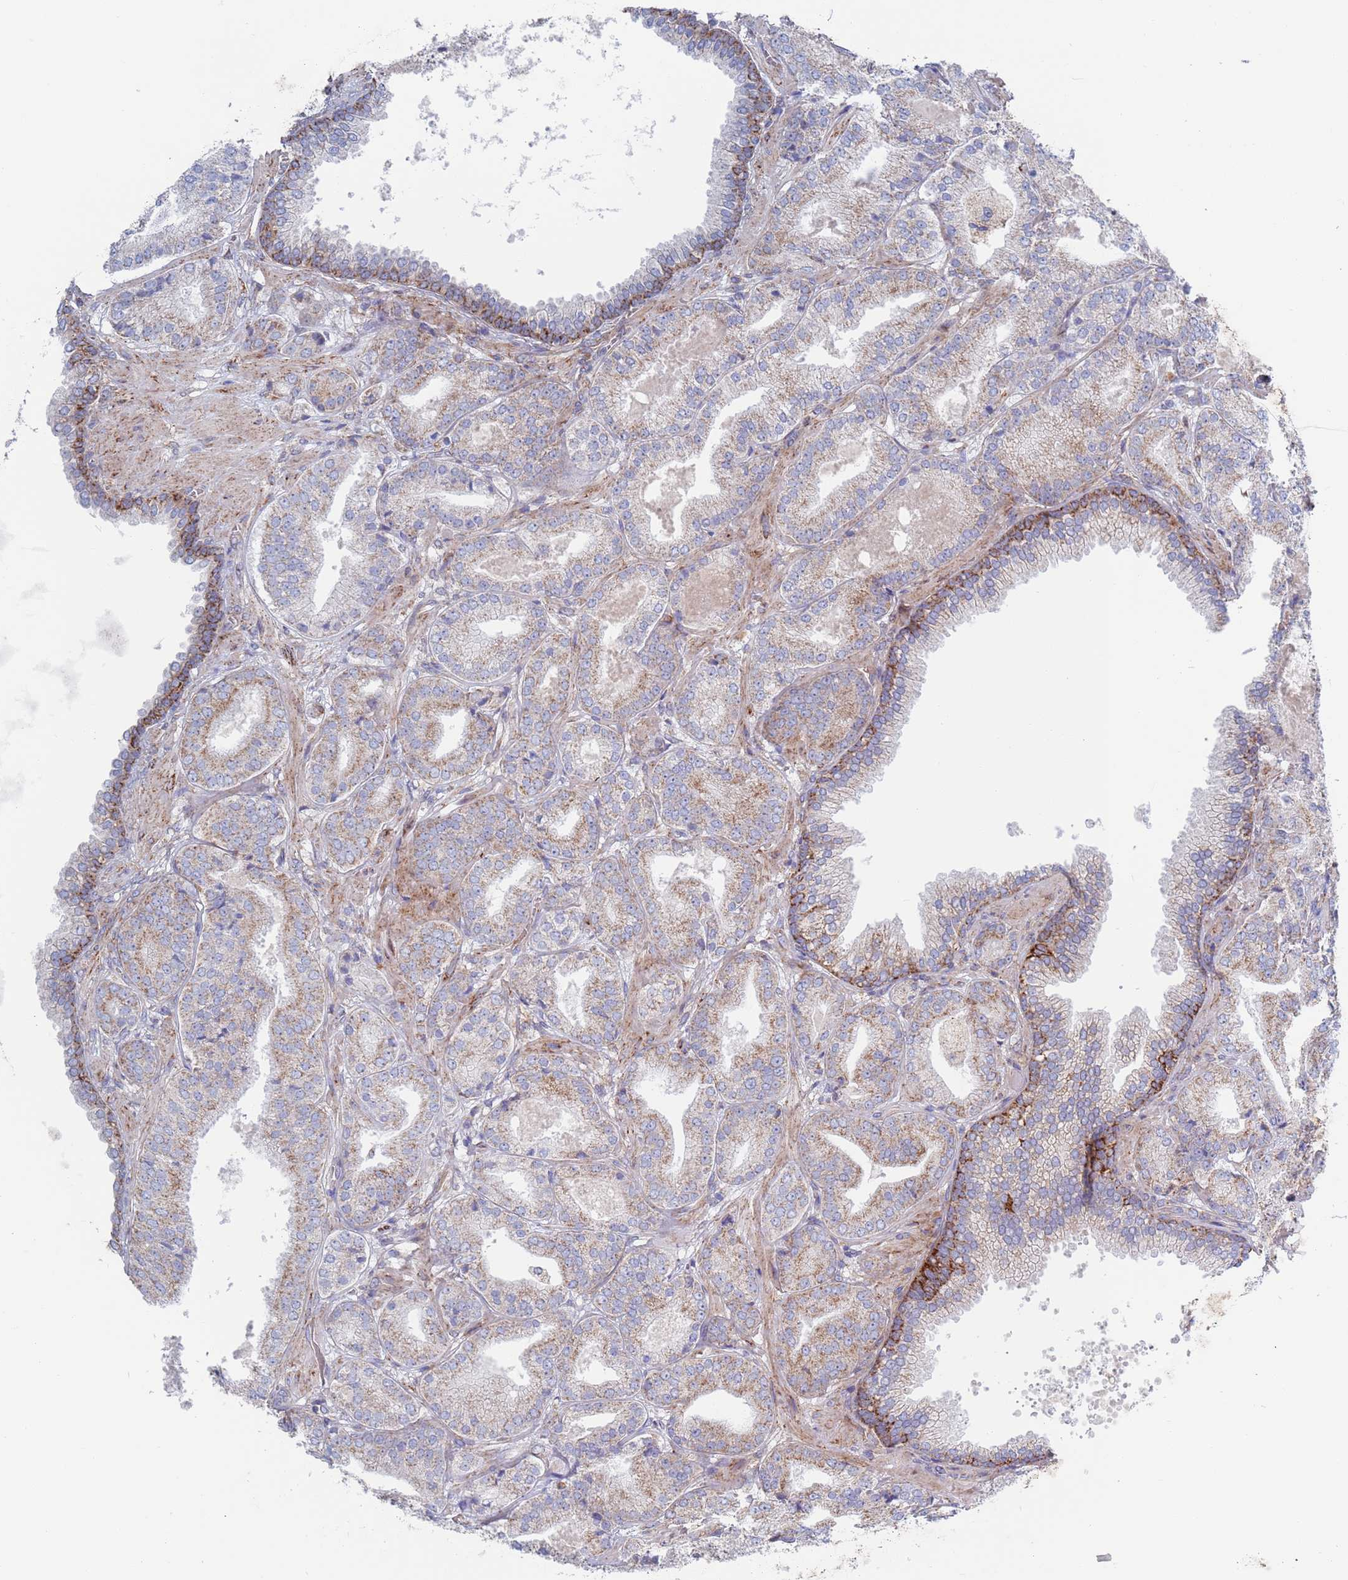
{"staining": {"intensity": "weak", "quantity": "<25%", "location": "cytoplasmic/membranous"}, "tissue": "prostate cancer", "cell_type": "Tumor cells", "image_type": "cancer", "snomed": [{"axis": "morphology", "description": "Adenocarcinoma, High grade"}, {"axis": "topography", "description": "Prostate"}], "caption": "The micrograph exhibits no significant expression in tumor cells of high-grade adenocarcinoma (prostate).", "gene": "CHCHD6", "patient": {"sex": "male", "age": 63}}